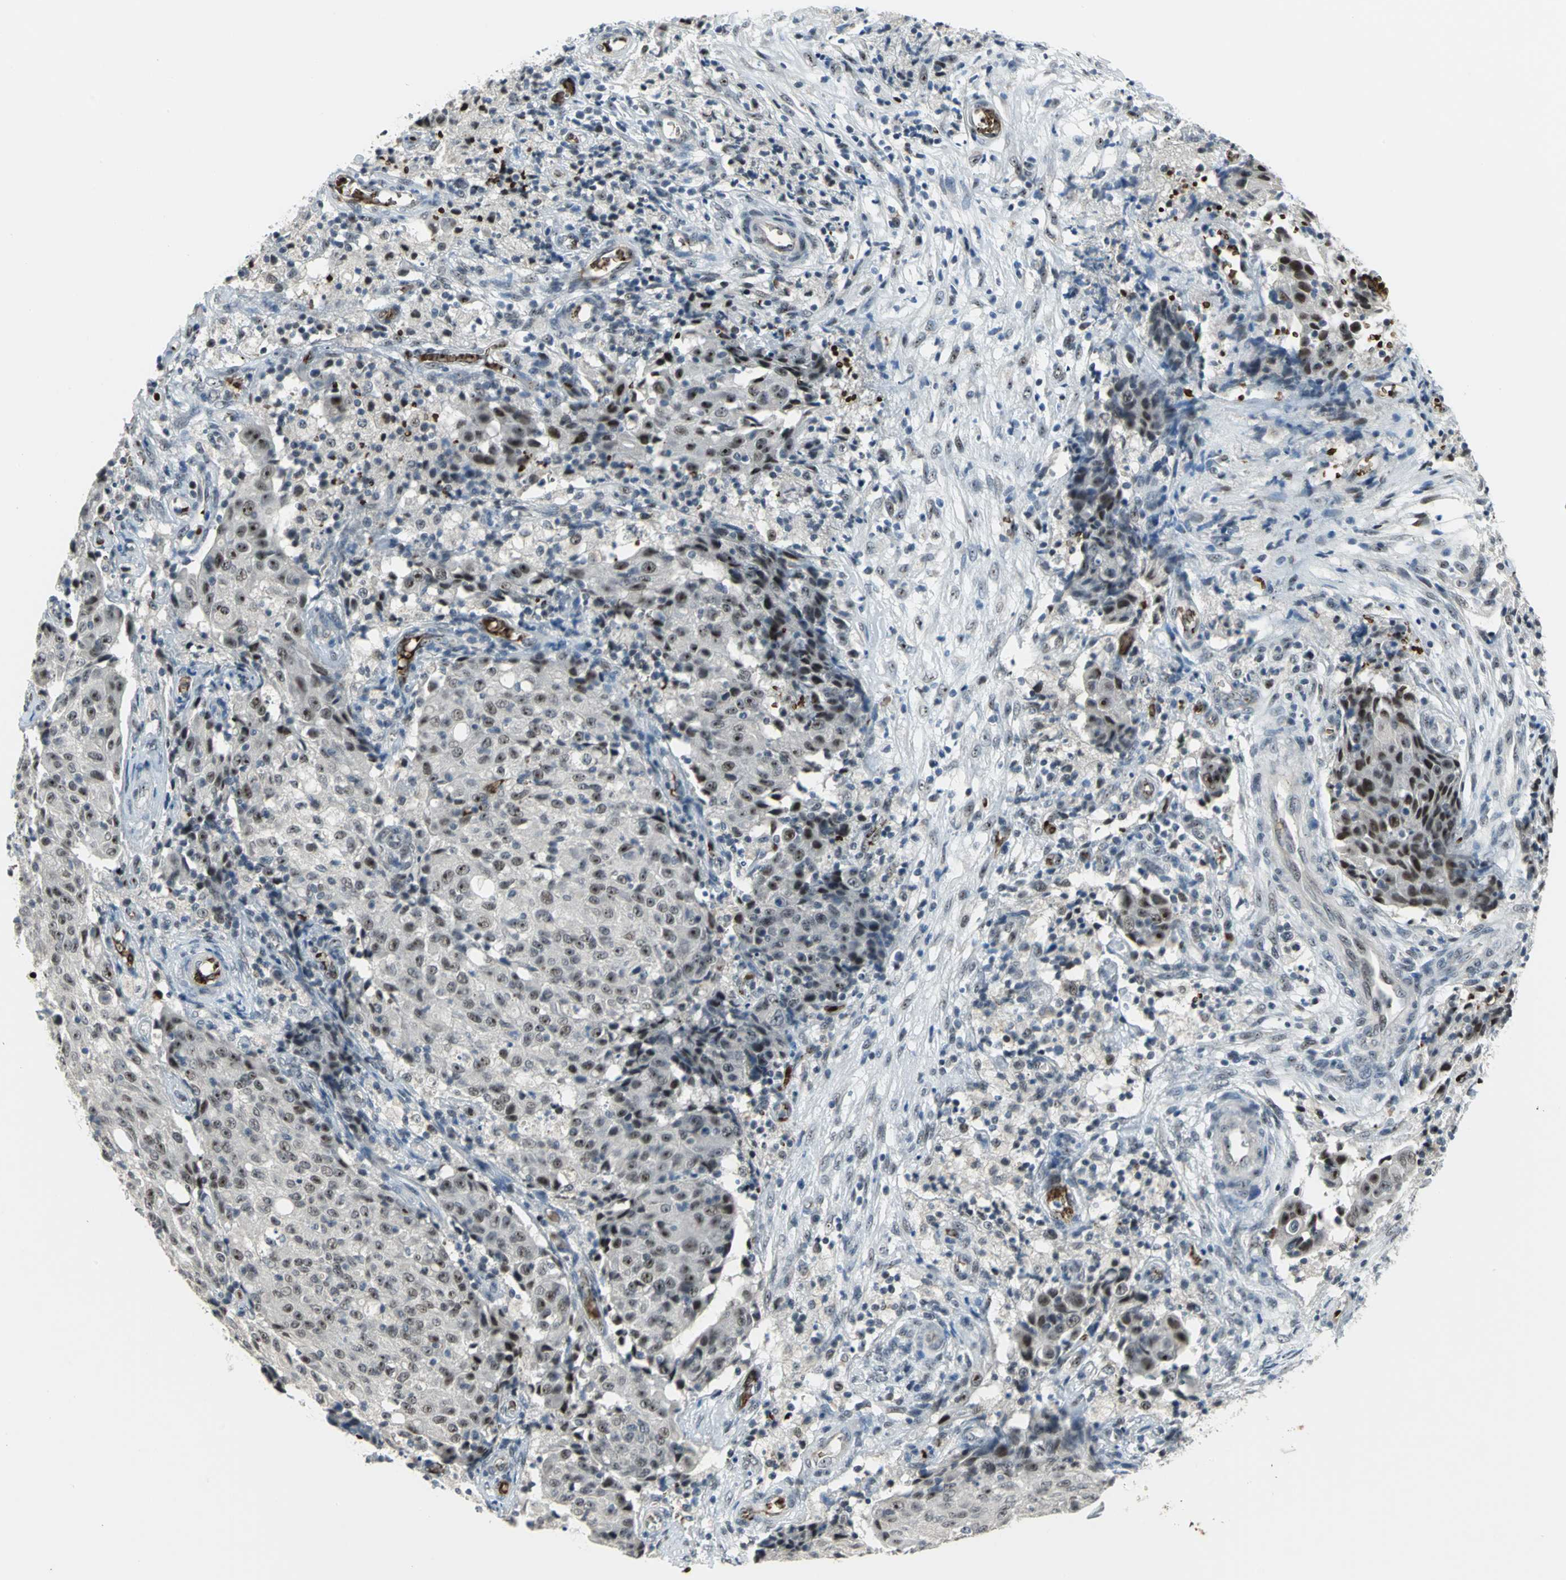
{"staining": {"intensity": "moderate", "quantity": ">75%", "location": "nuclear"}, "tissue": "ovarian cancer", "cell_type": "Tumor cells", "image_type": "cancer", "snomed": [{"axis": "morphology", "description": "Carcinoma, endometroid"}, {"axis": "topography", "description": "Ovary"}], "caption": "Endometroid carcinoma (ovarian) stained with a protein marker shows moderate staining in tumor cells.", "gene": "GLI3", "patient": {"sex": "female", "age": 42}}